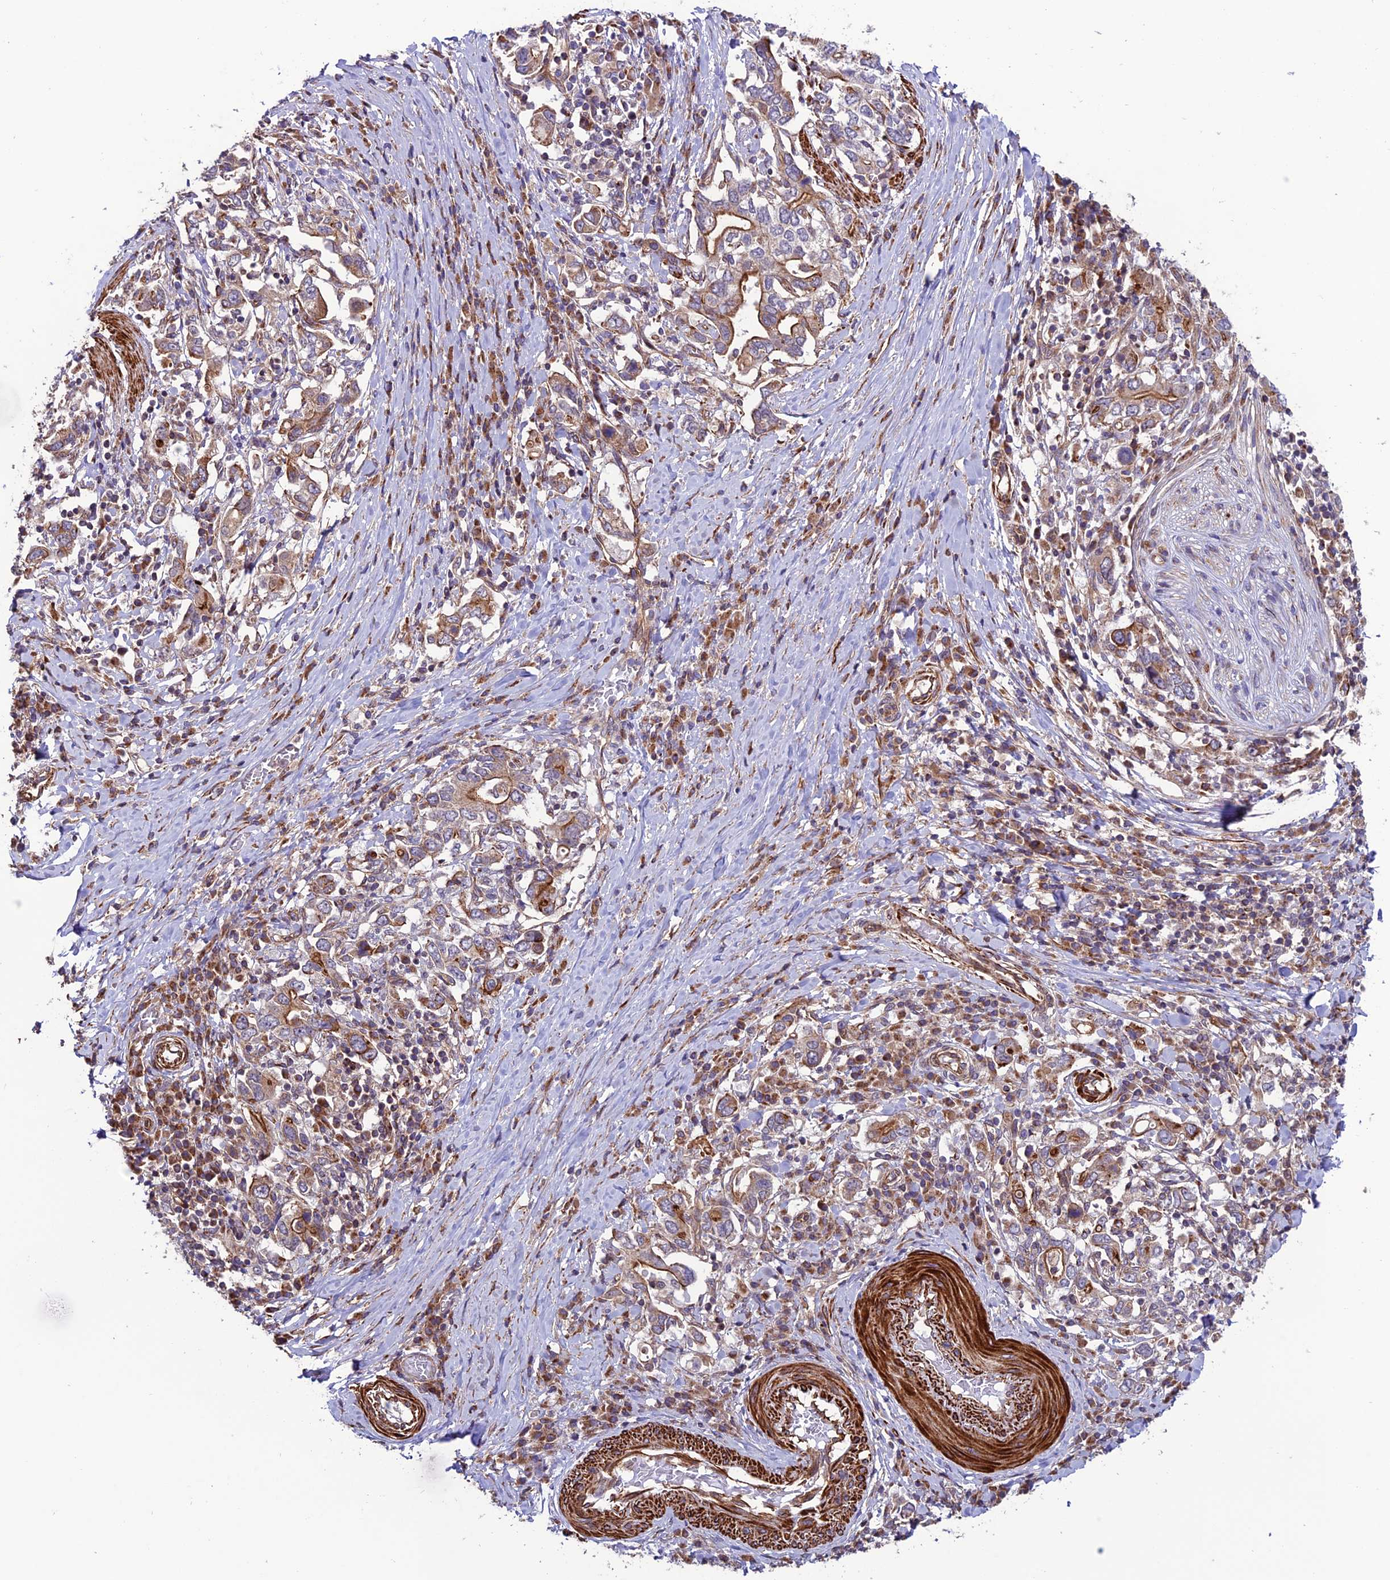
{"staining": {"intensity": "moderate", "quantity": "25%-75%", "location": "cytoplasmic/membranous"}, "tissue": "stomach cancer", "cell_type": "Tumor cells", "image_type": "cancer", "snomed": [{"axis": "morphology", "description": "Adenocarcinoma, NOS"}, {"axis": "topography", "description": "Stomach, upper"}, {"axis": "topography", "description": "Stomach"}], "caption": "Tumor cells show moderate cytoplasmic/membranous expression in approximately 25%-75% of cells in stomach cancer (adenocarcinoma).", "gene": "TNIP3", "patient": {"sex": "male", "age": 62}}